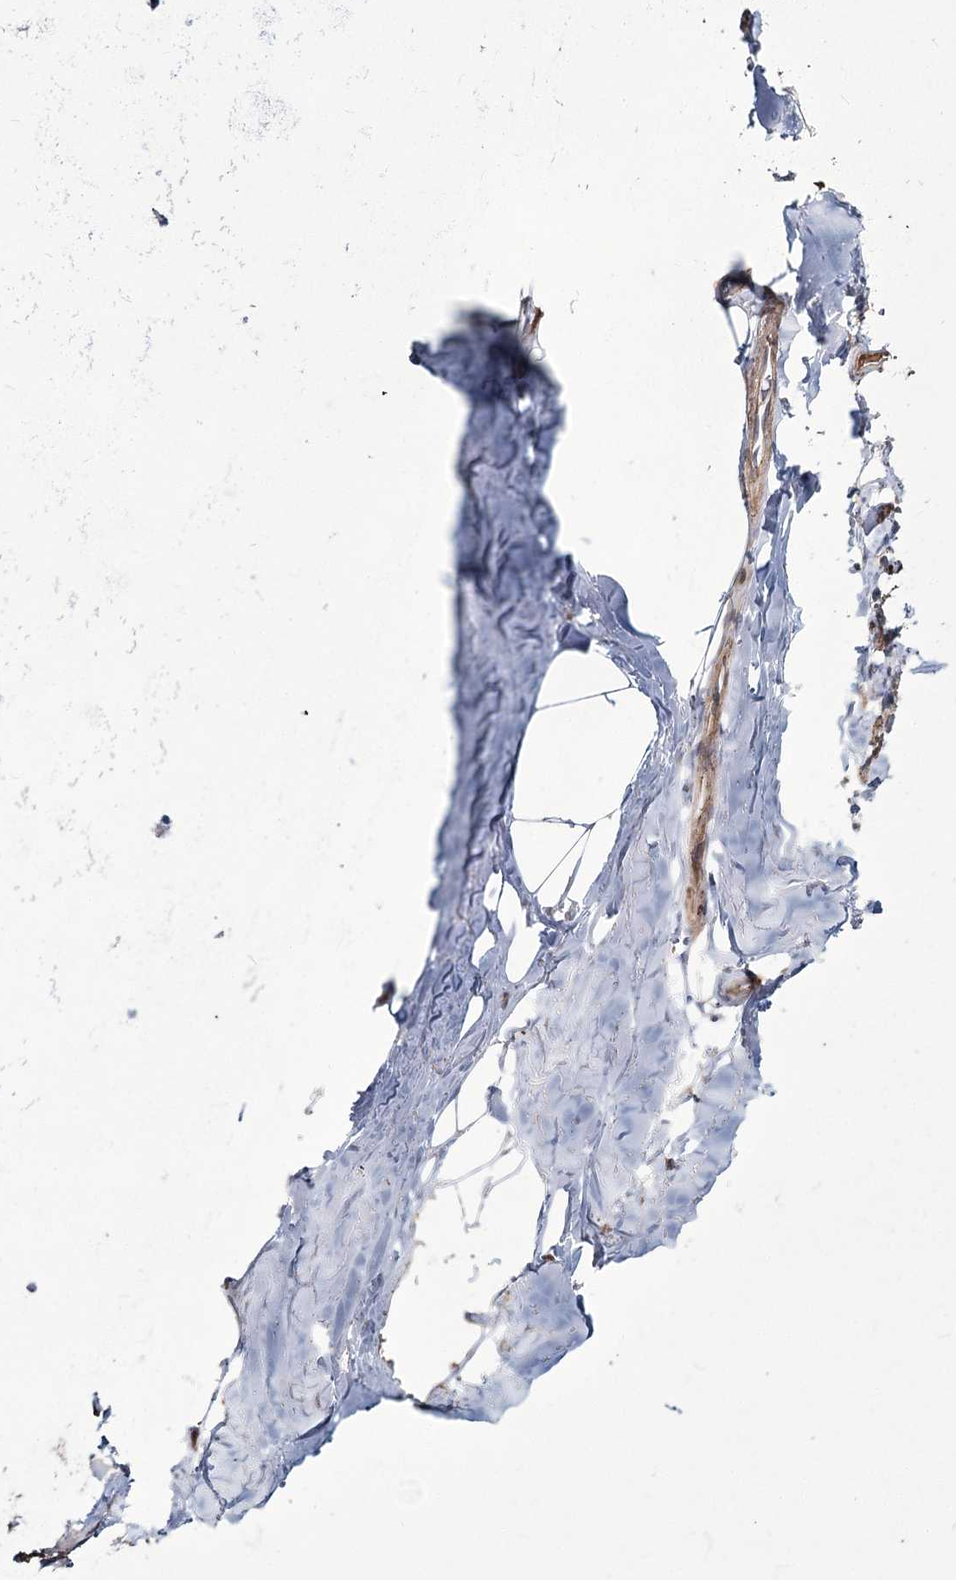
{"staining": {"intensity": "weak", "quantity": ">75%", "location": "cytoplasmic/membranous"}, "tissue": "adipose tissue", "cell_type": "Adipocytes", "image_type": "normal", "snomed": [{"axis": "morphology", "description": "Normal tissue, NOS"}, {"axis": "topography", "description": "Lymph node"}, {"axis": "topography", "description": "Bronchus"}], "caption": "Immunohistochemistry histopathology image of normal adipose tissue stained for a protein (brown), which exhibits low levels of weak cytoplasmic/membranous staining in approximately >75% of adipocytes.", "gene": "ME3", "patient": {"sex": "male", "age": 63}}